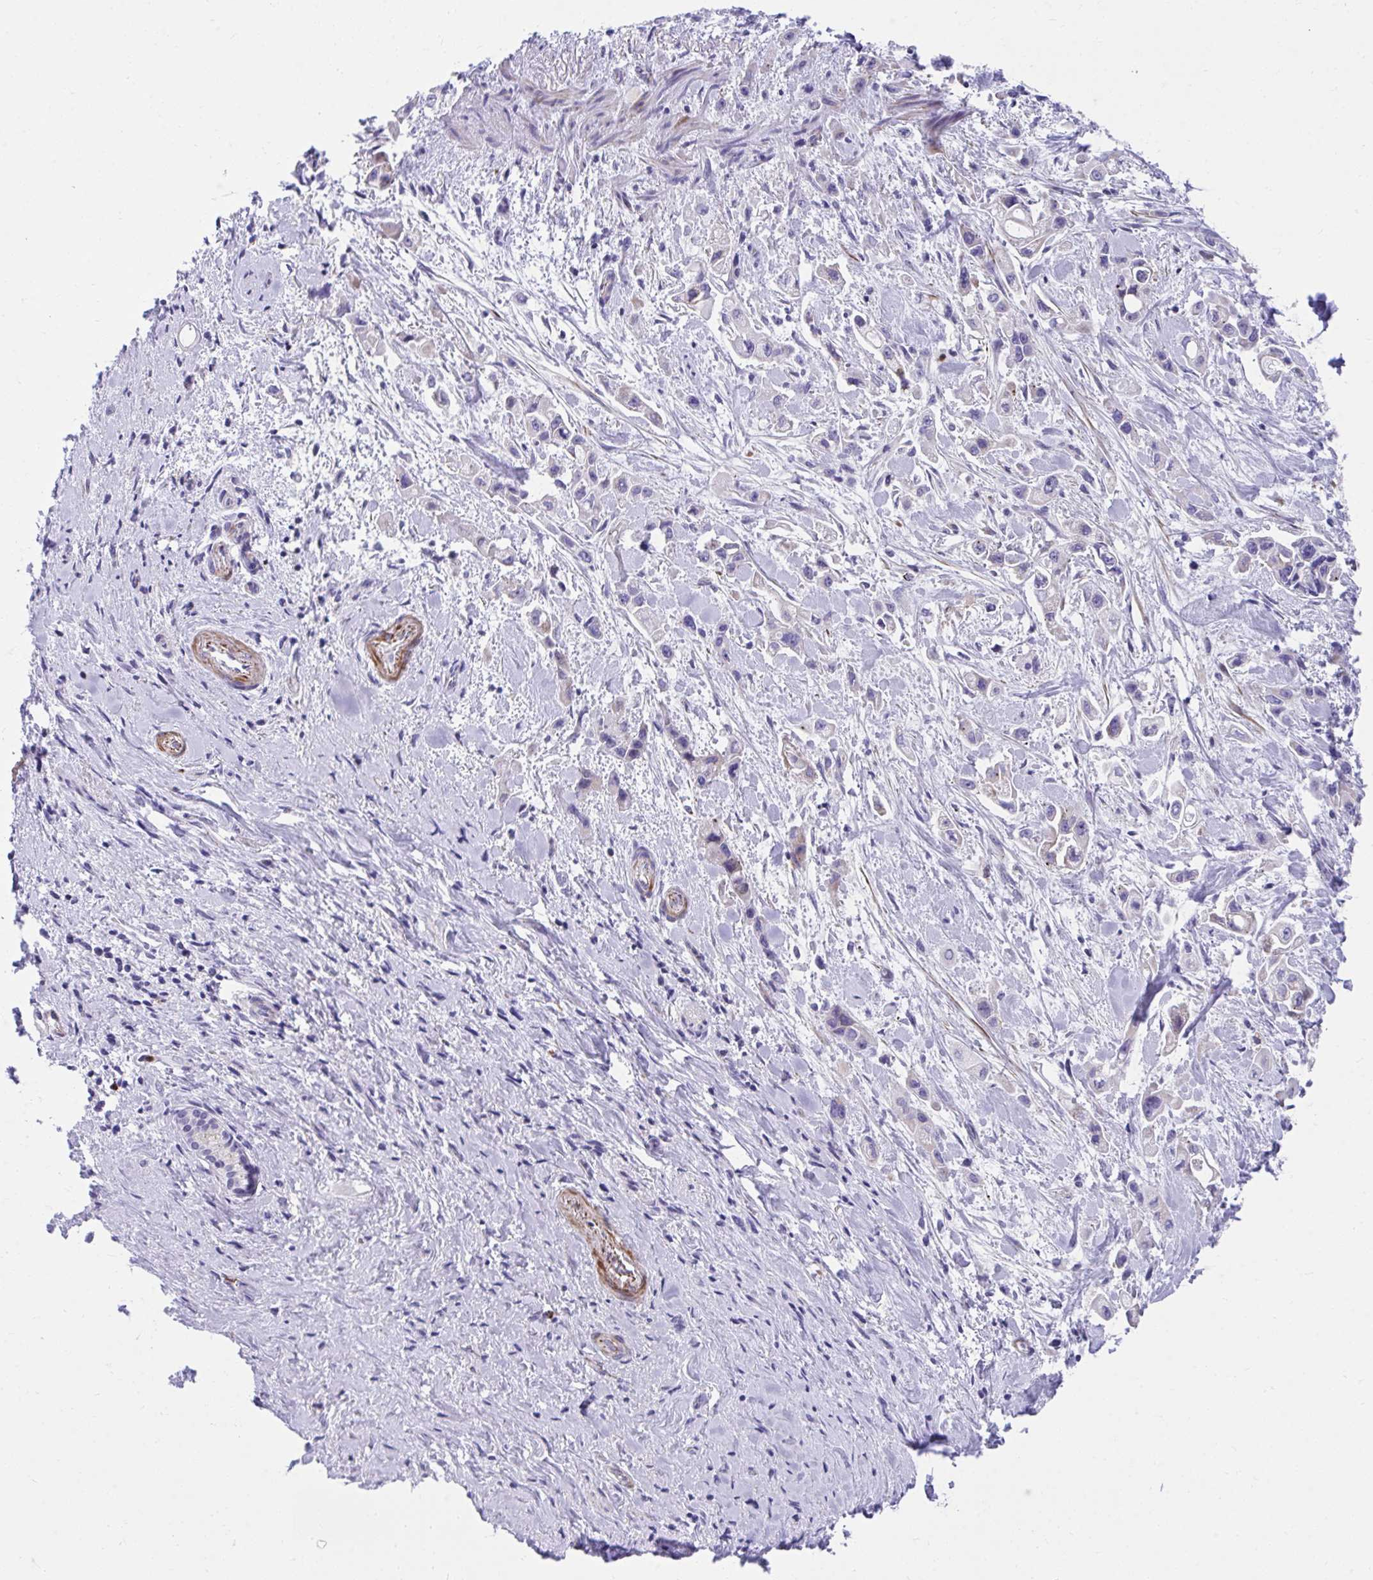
{"staining": {"intensity": "negative", "quantity": "none", "location": "none"}, "tissue": "pancreatic cancer", "cell_type": "Tumor cells", "image_type": "cancer", "snomed": [{"axis": "morphology", "description": "Adenocarcinoma, NOS"}, {"axis": "topography", "description": "Pancreas"}], "caption": "Image shows no protein staining in tumor cells of pancreatic cancer (adenocarcinoma) tissue.", "gene": "CSTB", "patient": {"sex": "female", "age": 66}}